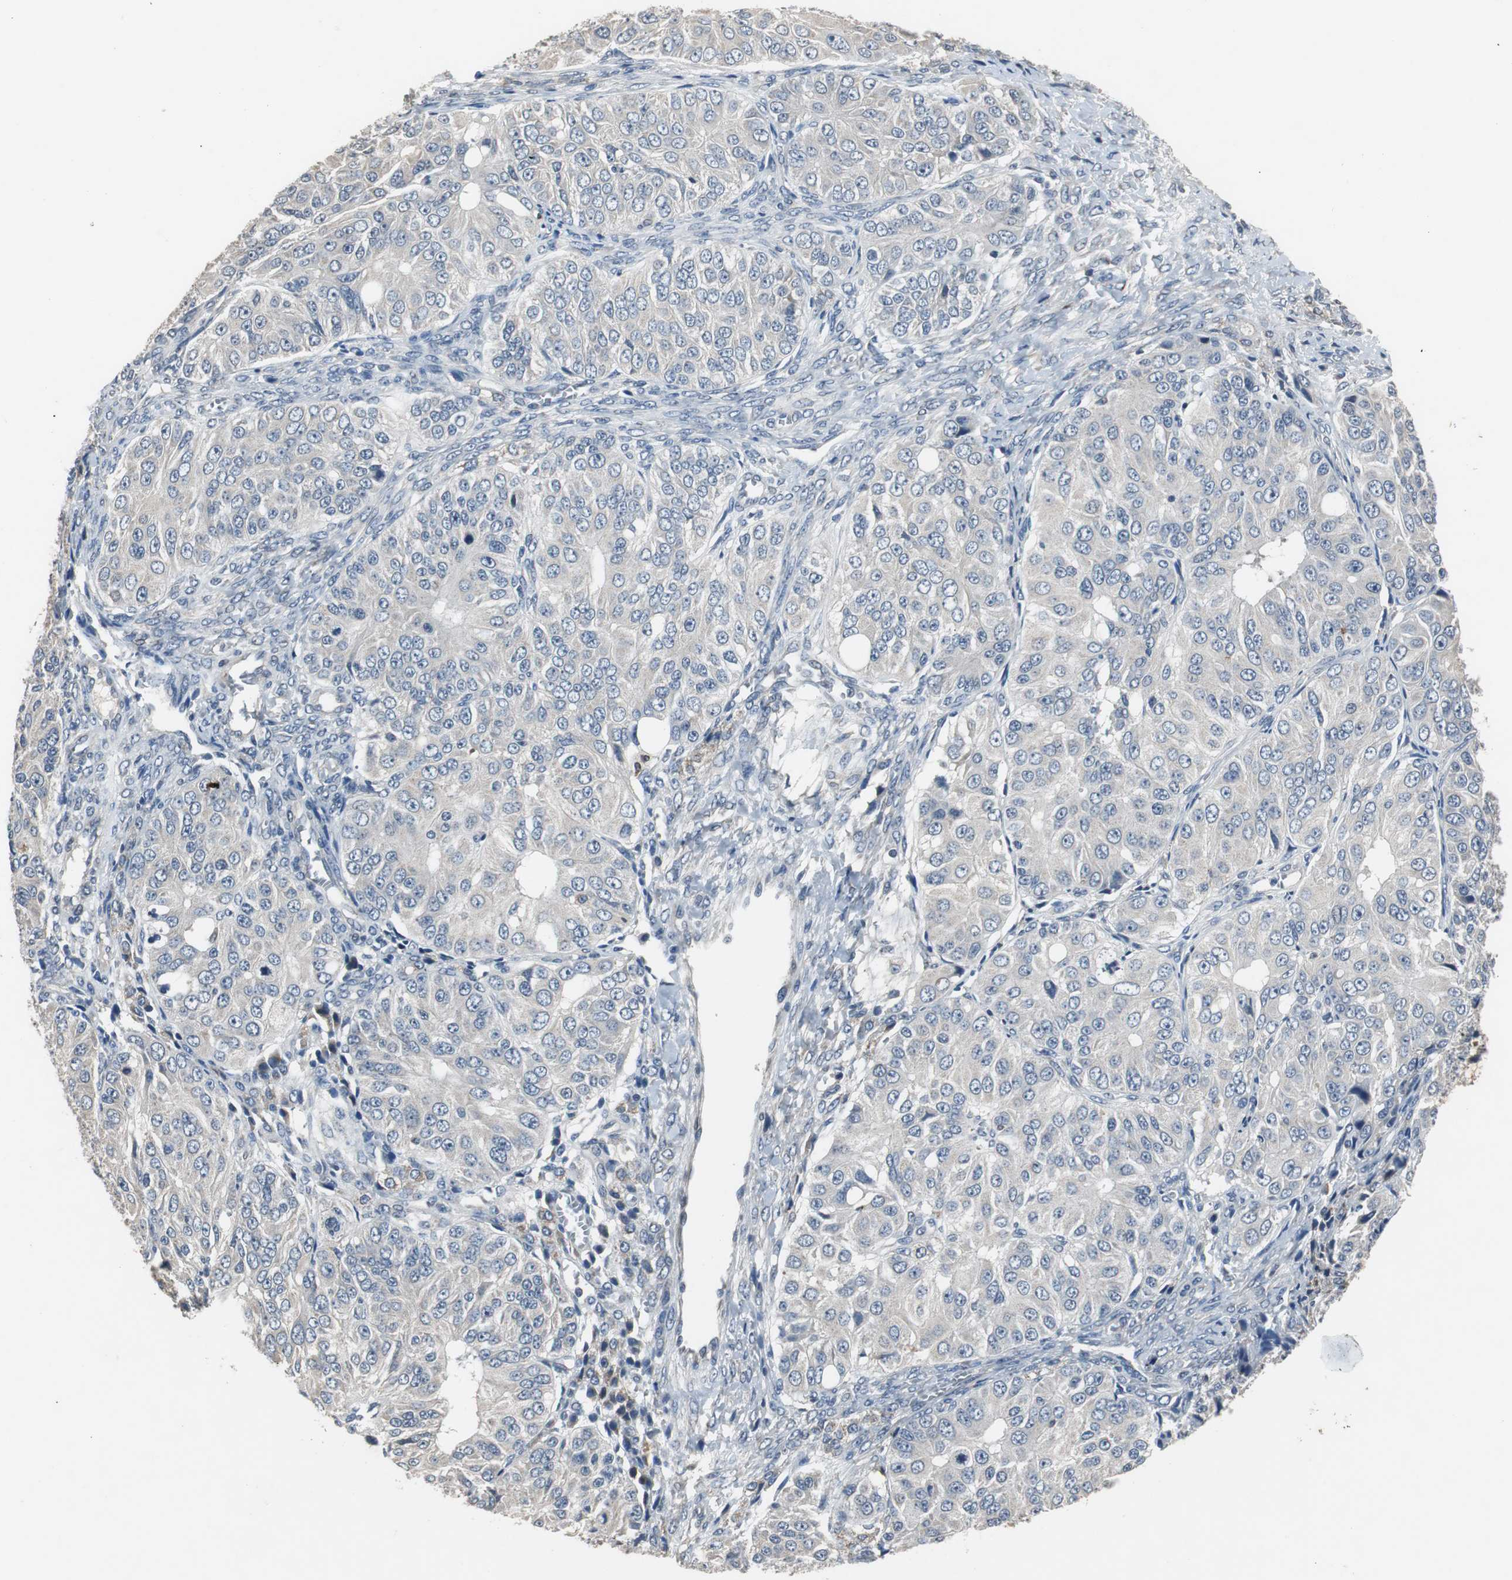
{"staining": {"intensity": "negative", "quantity": "none", "location": "none"}, "tissue": "ovarian cancer", "cell_type": "Tumor cells", "image_type": "cancer", "snomed": [{"axis": "morphology", "description": "Carcinoma, endometroid"}, {"axis": "topography", "description": "Ovary"}], "caption": "A high-resolution micrograph shows immunohistochemistry (IHC) staining of ovarian cancer, which demonstrates no significant positivity in tumor cells.", "gene": "PCYT1B", "patient": {"sex": "female", "age": 51}}